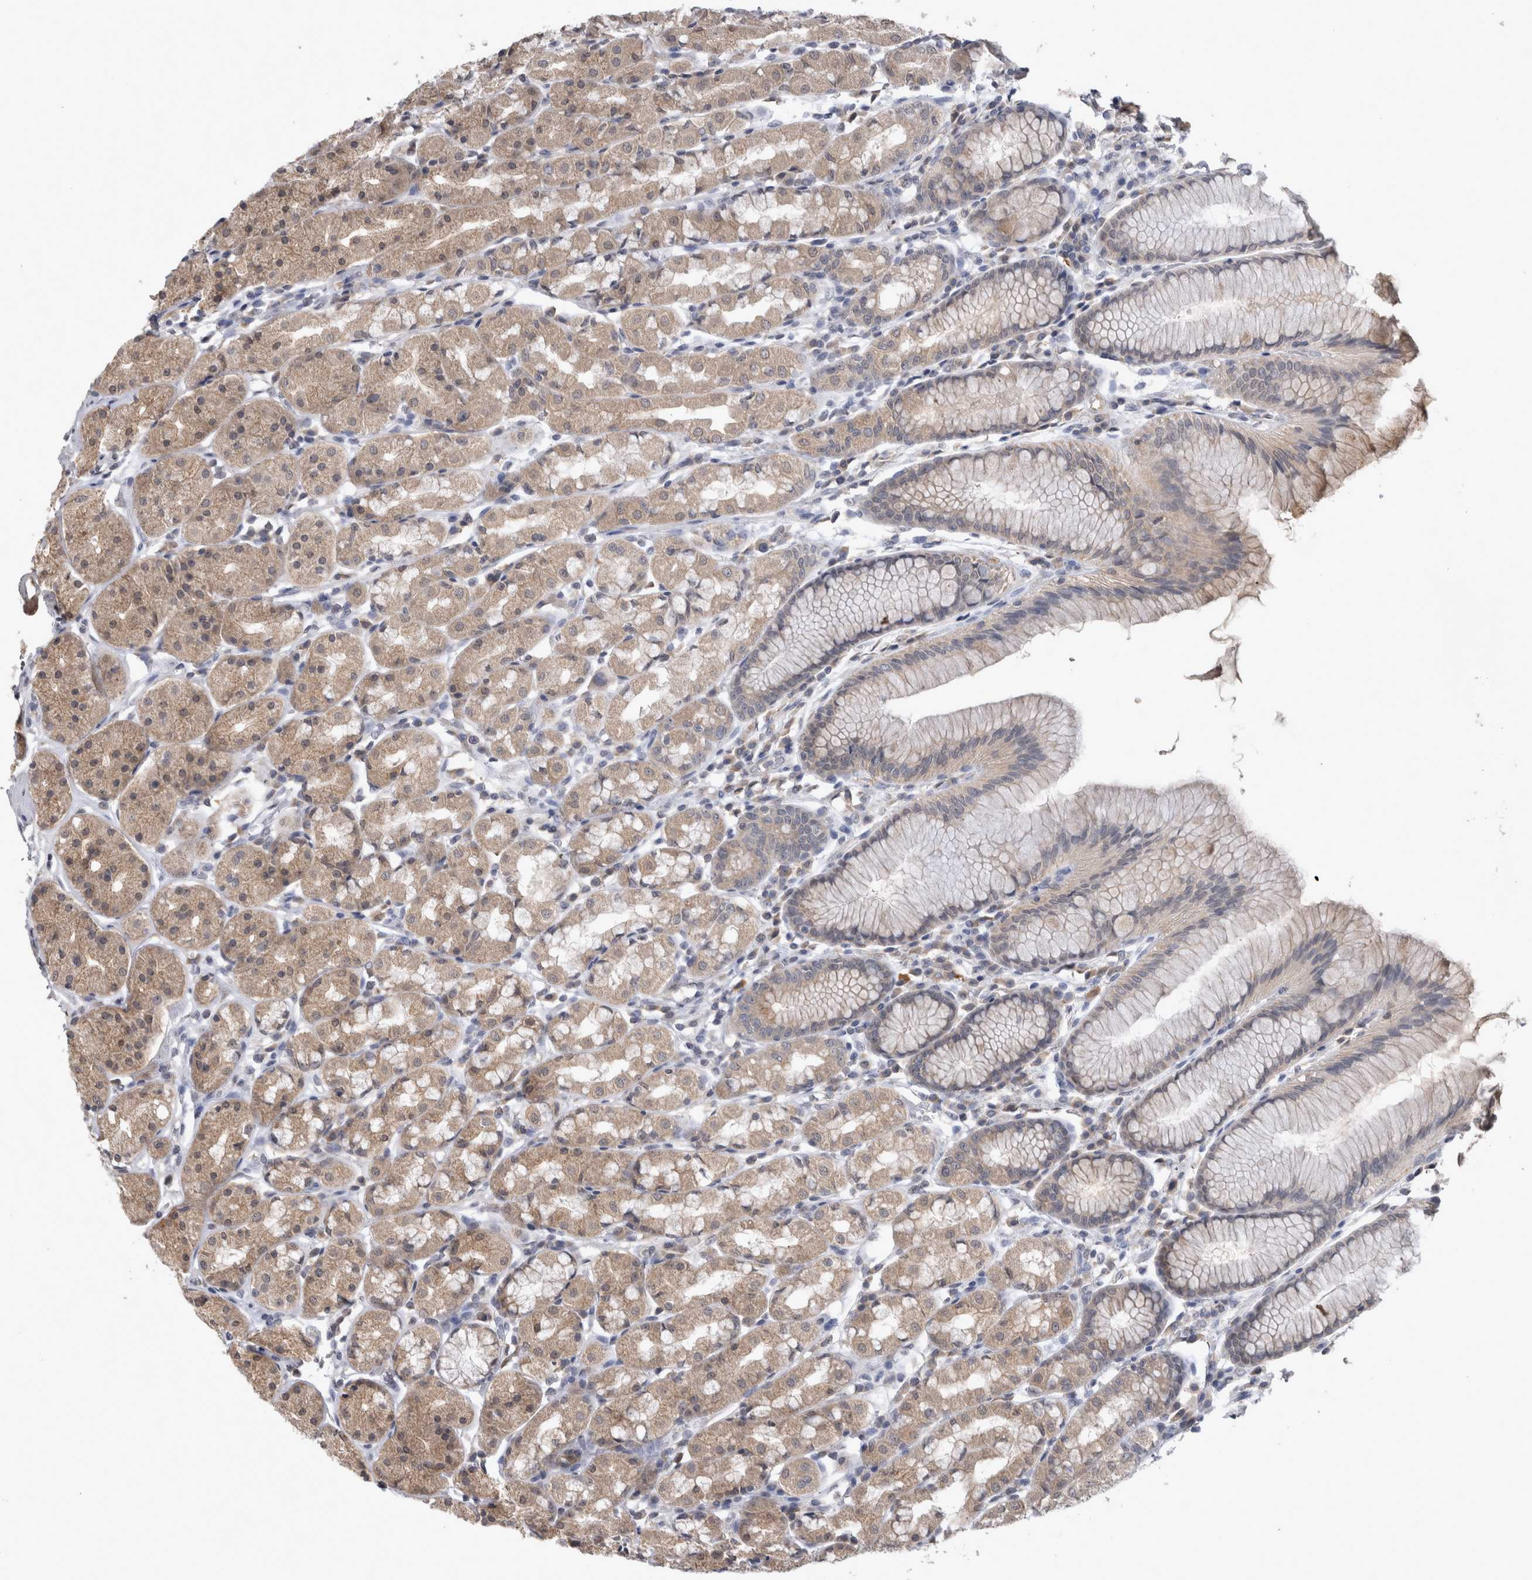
{"staining": {"intensity": "weak", "quantity": ">75%", "location": "cytoplasmic/membranous"}, "tissue": "stomach", "cell_type": "Glandular cells", "image_type": "normal", "snomed": [{"axis": "morphology", "description": "Normal tissue, NOS"}, {"axis": "topography", "description": "Stomach, lower"}], "caption": "This histopathology image exhibits benign stomach stained with immunohistochemistry (IHC) to label a protein in brown. The cytoplasmic/membranous of glandular cells show weak positivity for the protein. Nuclei are counter-stained blue.", "gene": "WNT7A", "patient": {"sex": "female", "age": 56}}